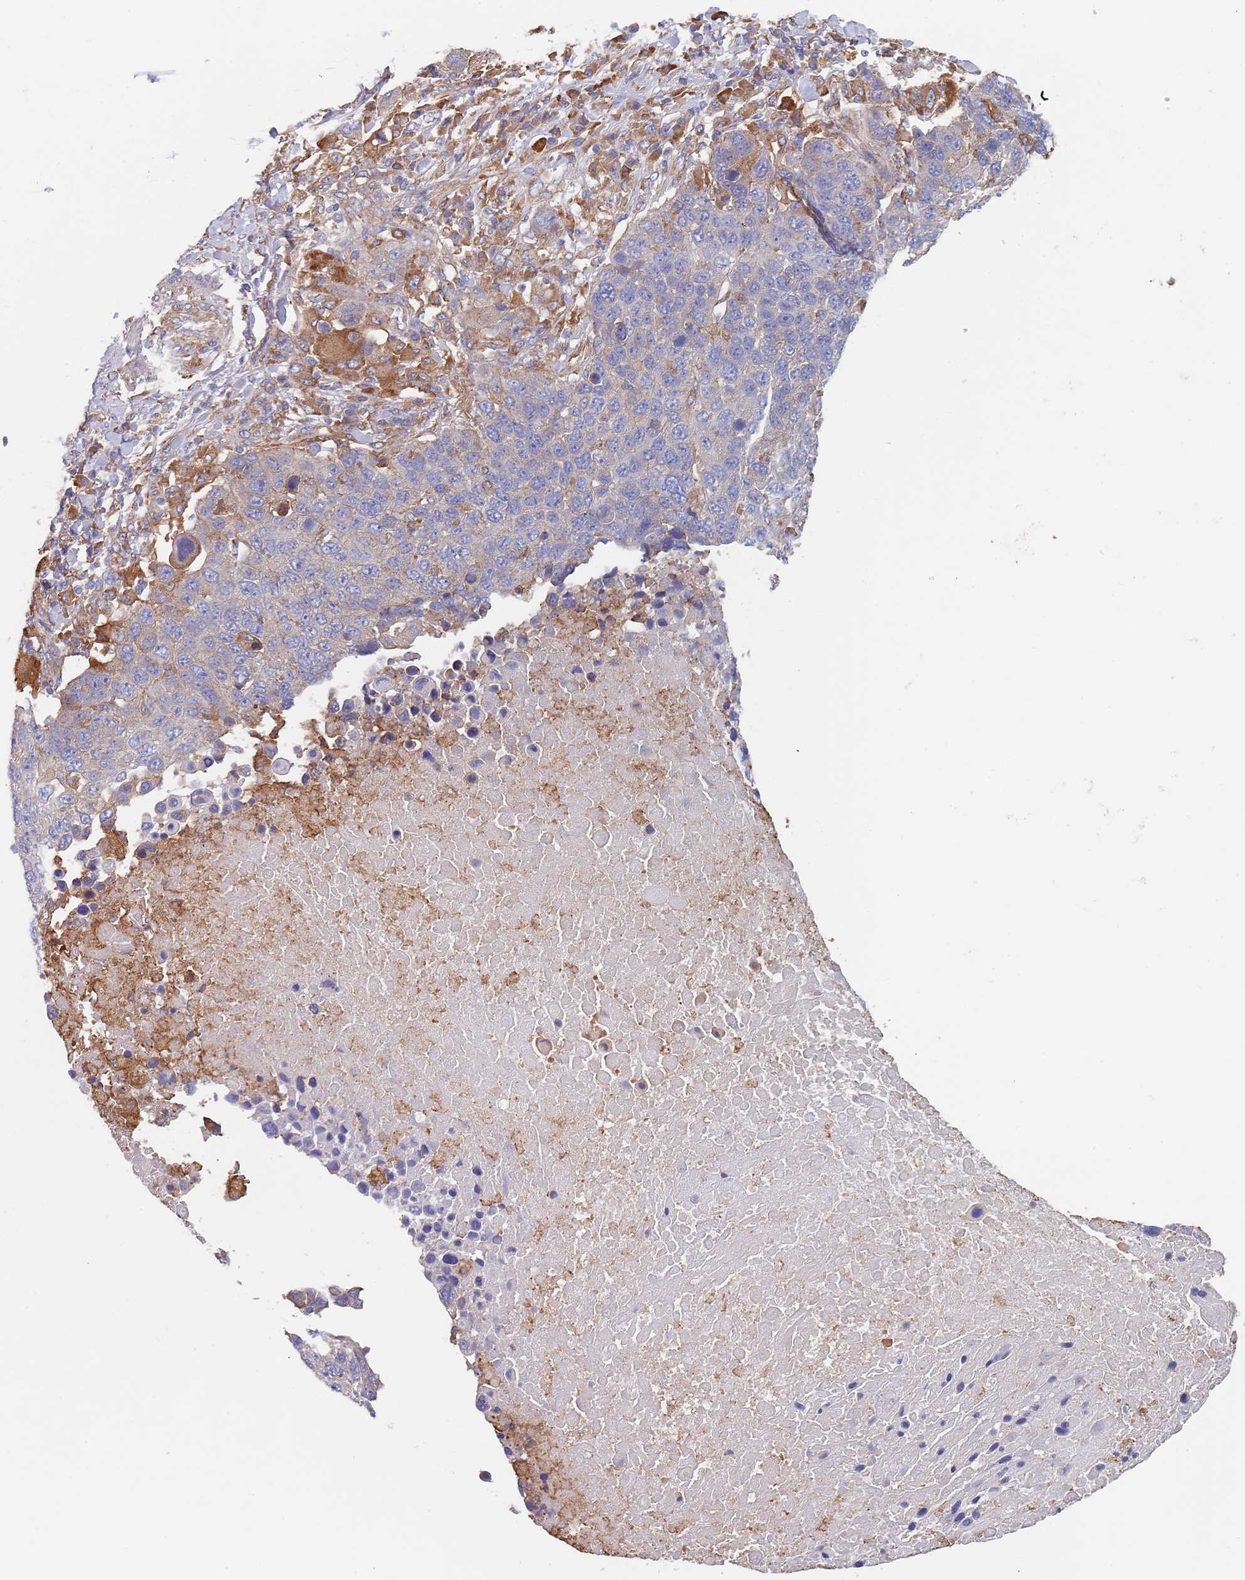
{"staining": {"intensity": "moderate", "quantity": "<25%", "location": "cytoplasmic/membranous"}, "tissue": "lung cancer", "cell_type": "Tumor cells", "image_type": "cancer", "snomed": [{"axis": "morphology", "description": "Normal tissue, NOS"}, {"axis": "morphology", "description": "Squamous cell carcinoma, NOS"}, {"axis": "topography", "description": "Lymph node"}, {"axis": "topography", "description": "Lung"}], "caption": "Immunohistochemical staining of lung squamous cell carcinoma demonstrates low levels of moderate cytoplasmic/membranous expression in approximately <25% of tumor cells.", "gene": "DCUN1D3", "patient": {"sex": "male", "age": 66}}